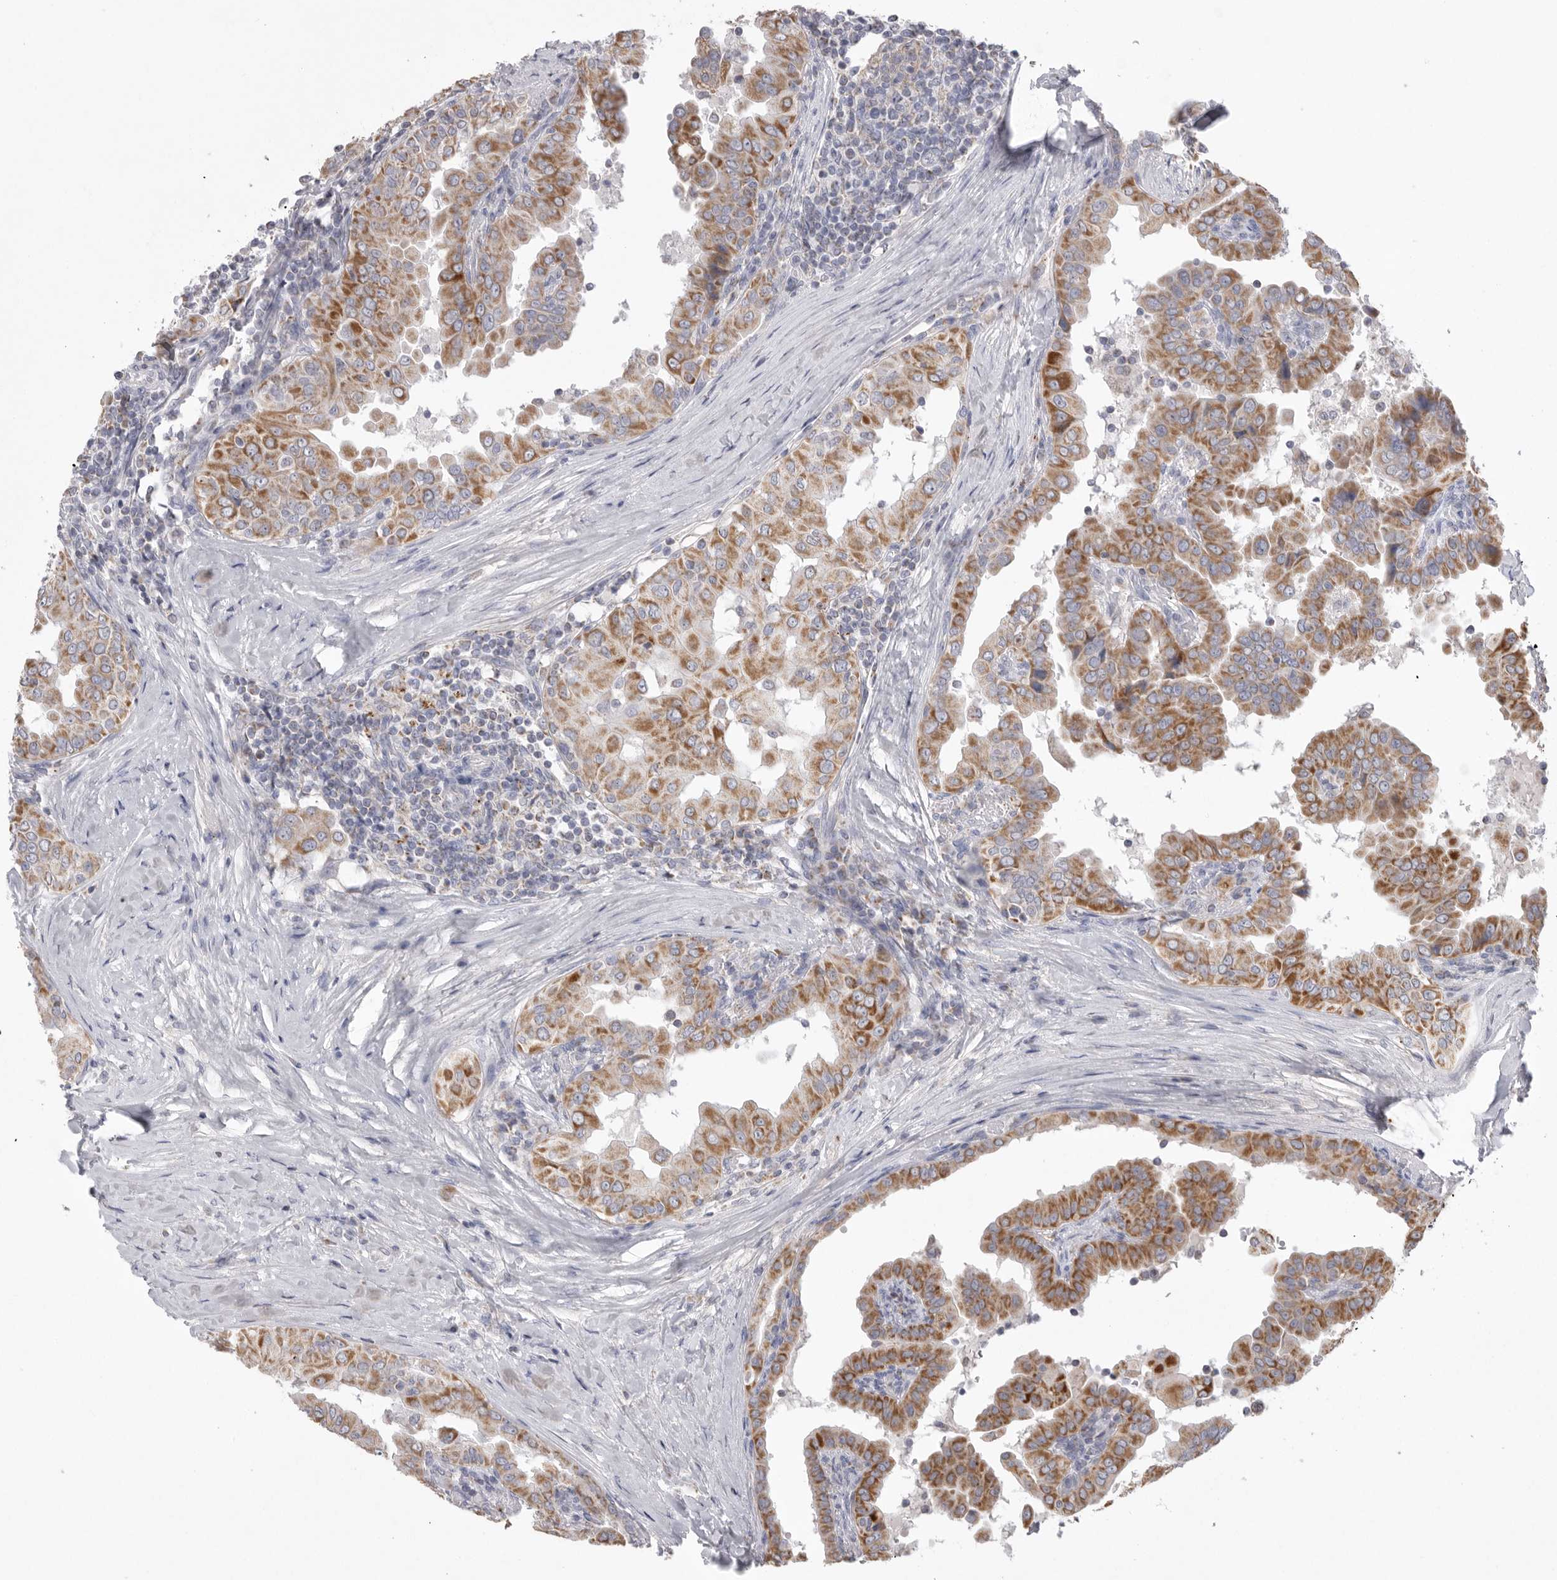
{"staining": {"intensity": "moderate", "quantity": ">75%", "location": "cytoplasmic/membranous"}, "tissue": "thyroid cancer", "cell_type": "Tumor cells", "image_type": "cancer", "snomed": [{"axis": "morphology", "description": "Papillary adenocarcinoma, NOS"}, {"axis": "topography", "description": "Thyroid gland"}], "caption": "Human thyroid papillary adenocarcinoma stained with a protein marker shows moderate staining in tumor cells.", "gene": "VDAC3", "patient": {"sex": "male", "age": 33}}